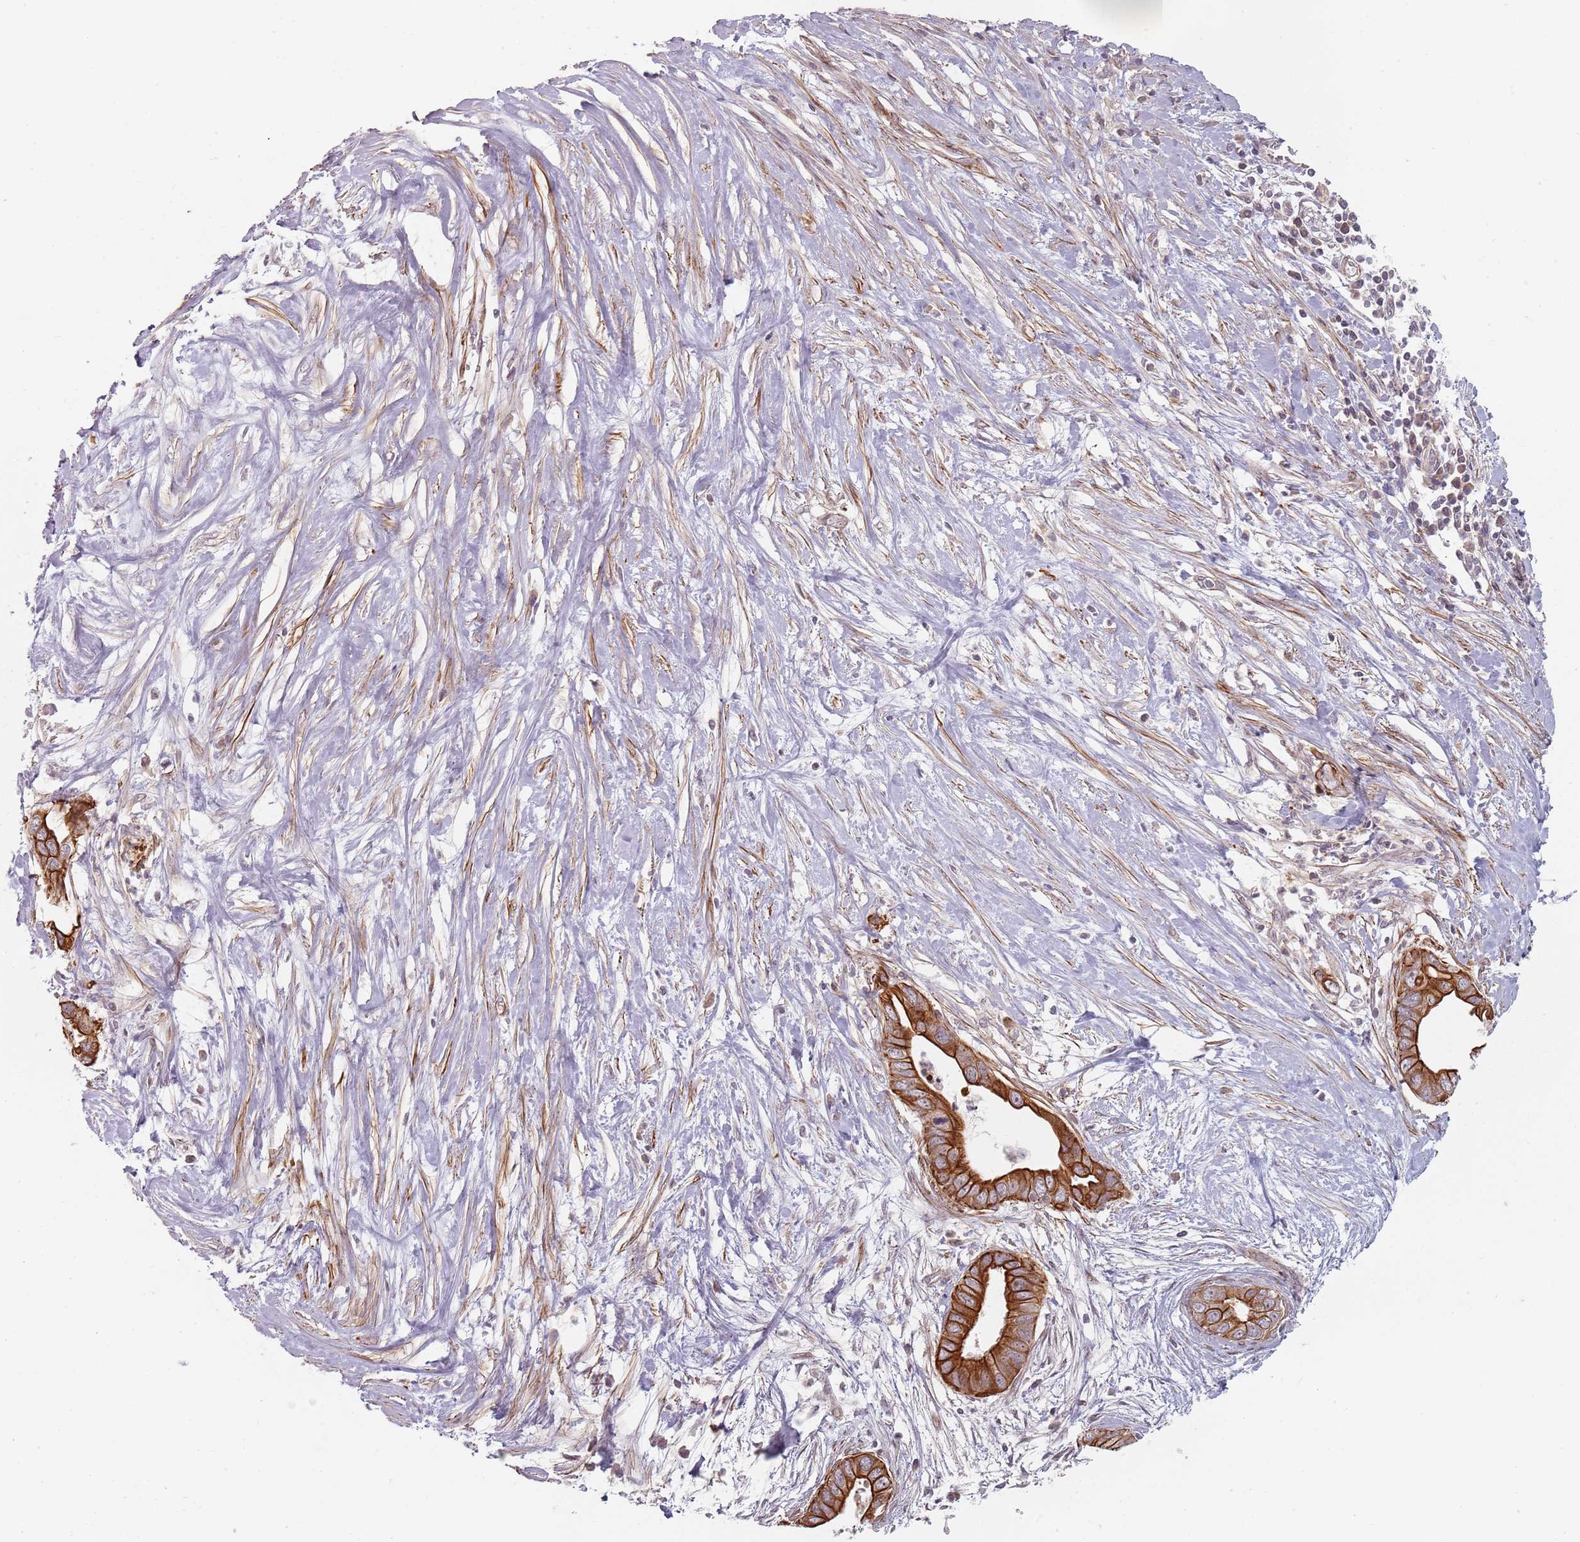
{"staining": {"intensity": "strong", "quantity": ">75%", "location": "cytoplasmic/membranous"}, "tissue": "pancreatic cancer", "cell_type": "Tumor cells", "image_type": "cancer", "snomed": [{"axis": "morphology", "description": "Adenocarcinoma, NOS"}, {"axis": "topography", "description": "Pancreas"}], "caption": "The histopathology image reveals immunohistochemical staining of pancreatic cancer (adenocarcinoma). There is strong cytoplasmic/membranous expression is appreciated in approximately >75% of tumor cells.", "gene": "RPS6KA2", "patient": {"sex": "male", "age": 75}}